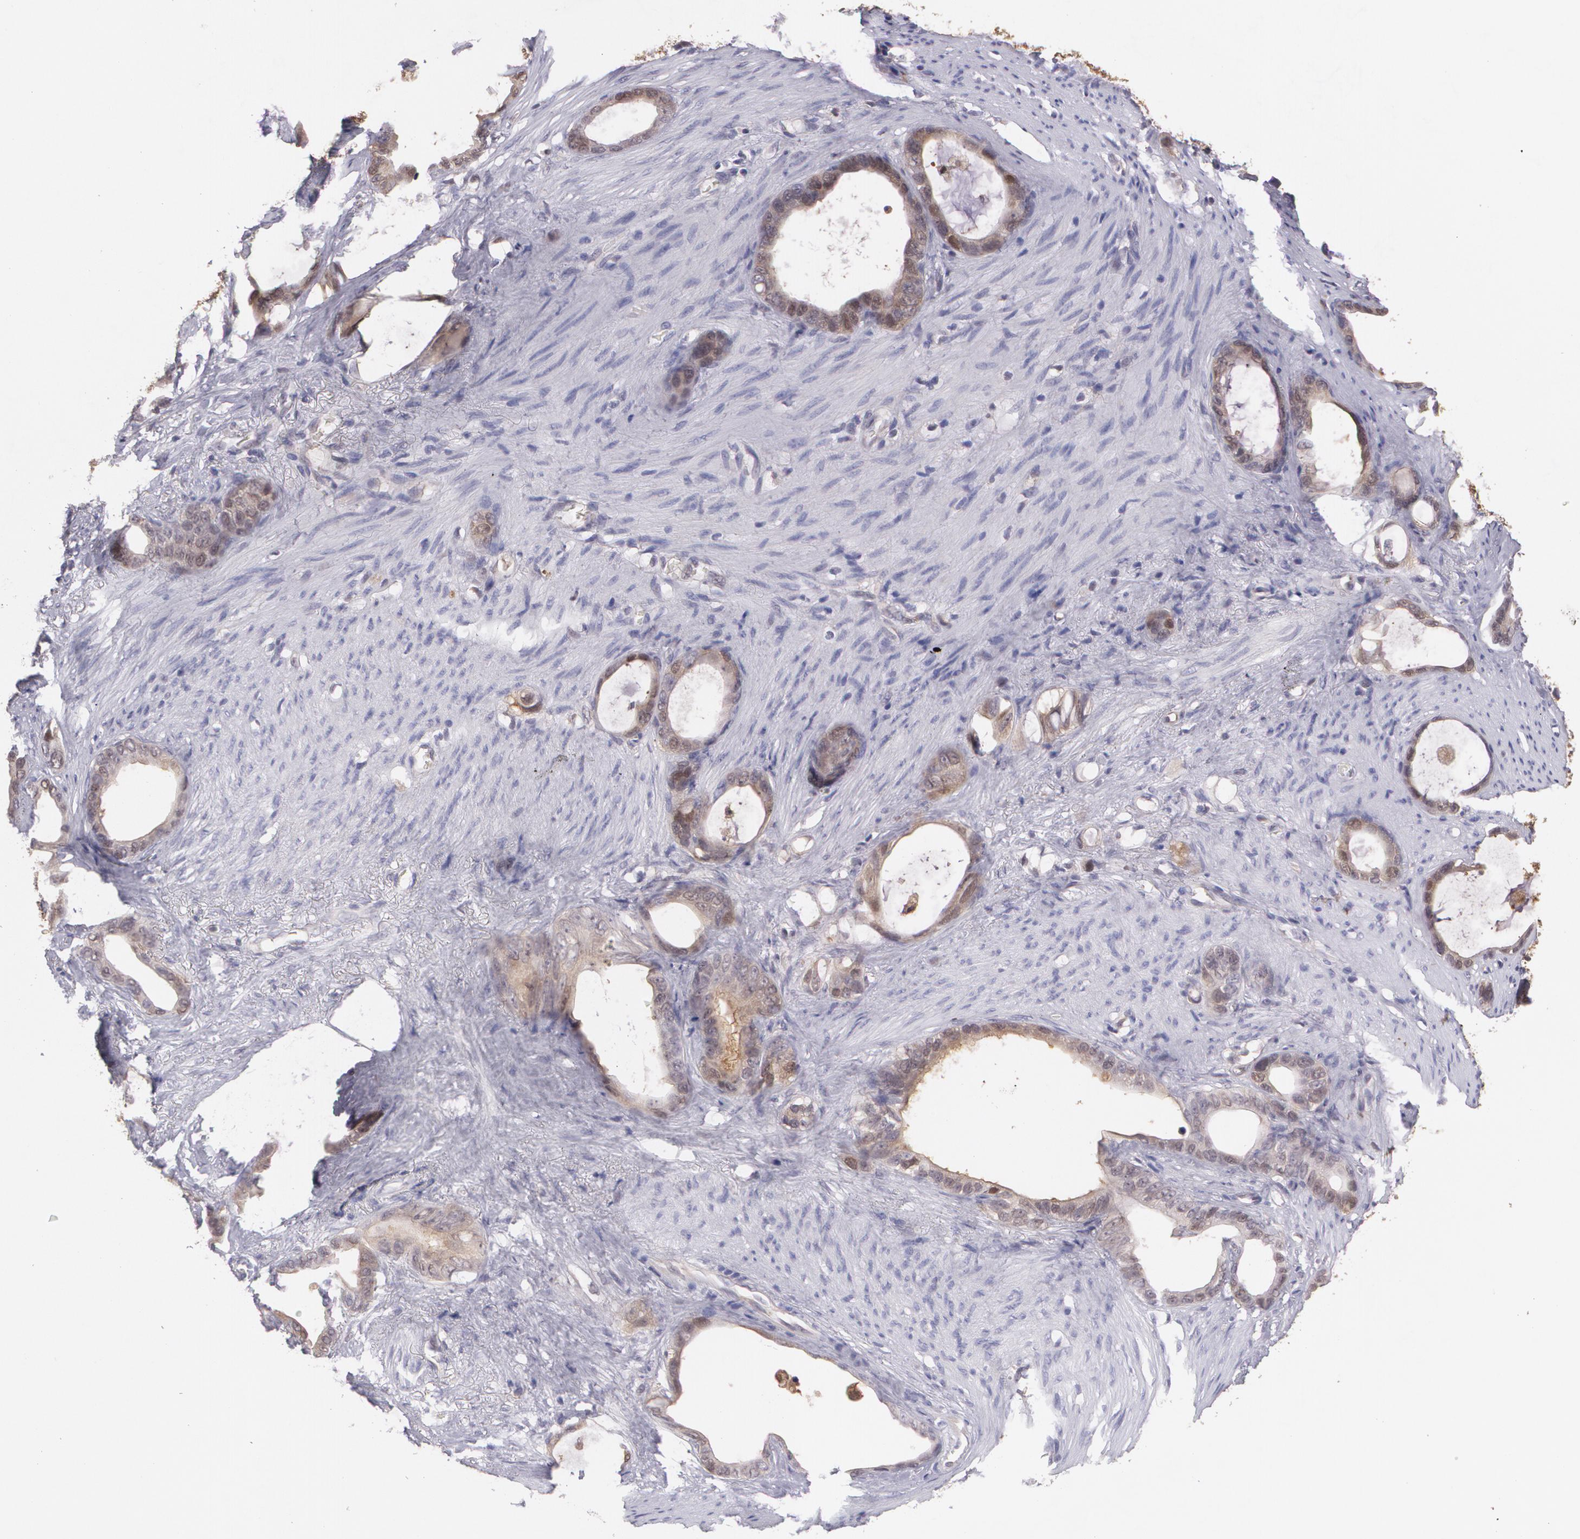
{"staining": {"intensity": "weak", "quantity": ">75%", "location": "cytoplasmic/membranous,nuclear"}, "tissue": "stomach cancer", "cell_type": "Tumor cells", "image_type": "cancer", "snomed": [{"axis": "morphology", "description": "Adenocarcinoma, NOS"}, {"axis": "topography", "description": "Stomach"}], "caption": "This photomicrograph displays IHC staining of human stomach cancer (adenocarcinoma), with low weak cytoplasmic/membranous and nuclear positivity in about >75% of tumor cells.", "gene": "HSPH1", "patient": {"sex": "female", "age": 75}}